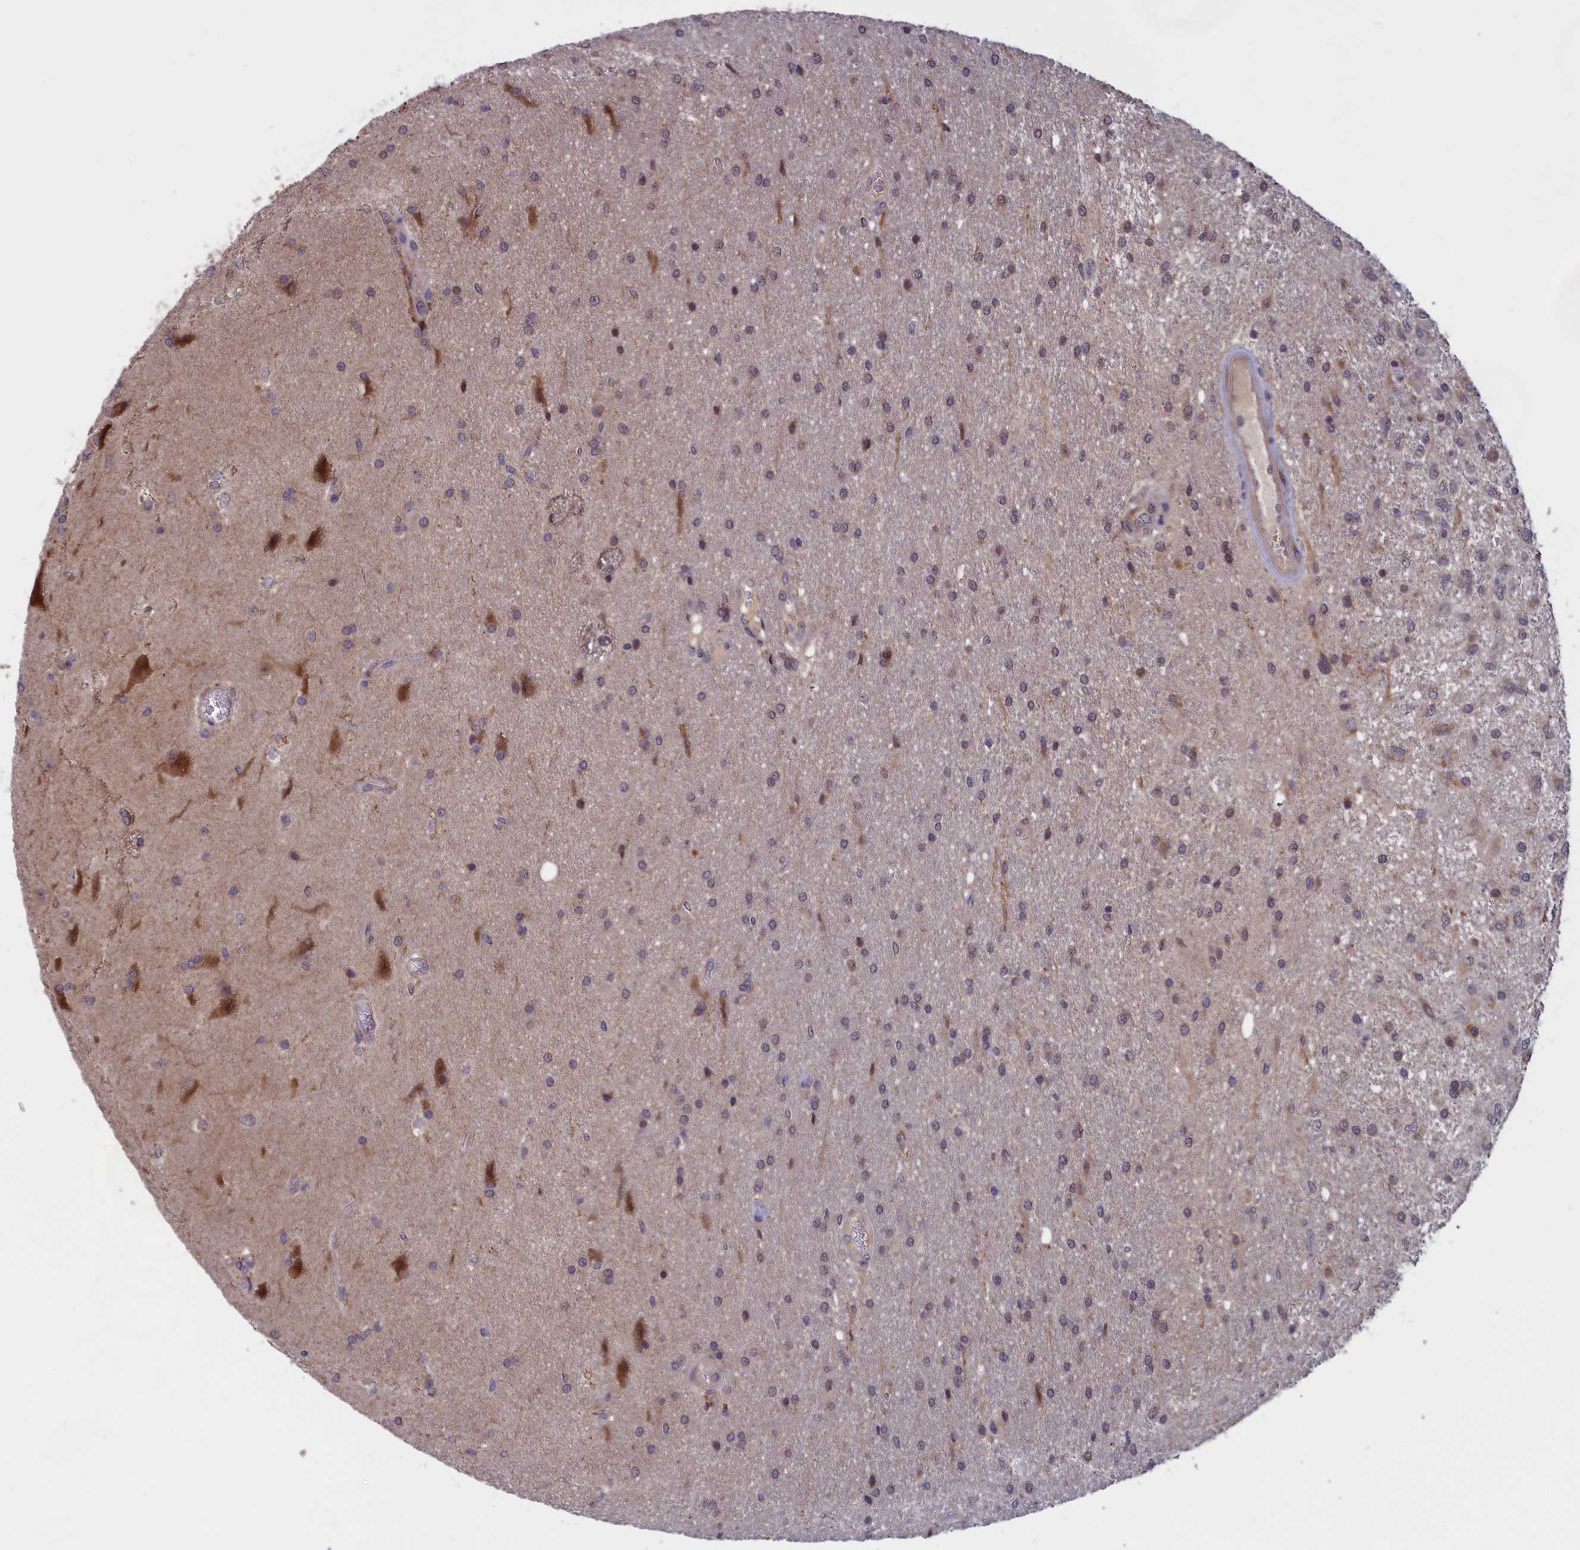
{"staining": {"intensity": "weak", "quantity": "<25%", "location": "cytoplasmic/membranous"}, "tissue": "glioma", "cell_type": "Tumor cells", "image_type": "cancer", "snomed": [{"axis": "morphology", "description": "Glioma, malignant, Low grade"}, {"axis": "topography", "description": "Brain"}], "caption": "IHC image of neoplastic tissue: glioma stained with DAB displays no significant protein staining in tumor cells.", "gene": "EPB41L4B", "patient": {"sex": "male", "age": 66}}